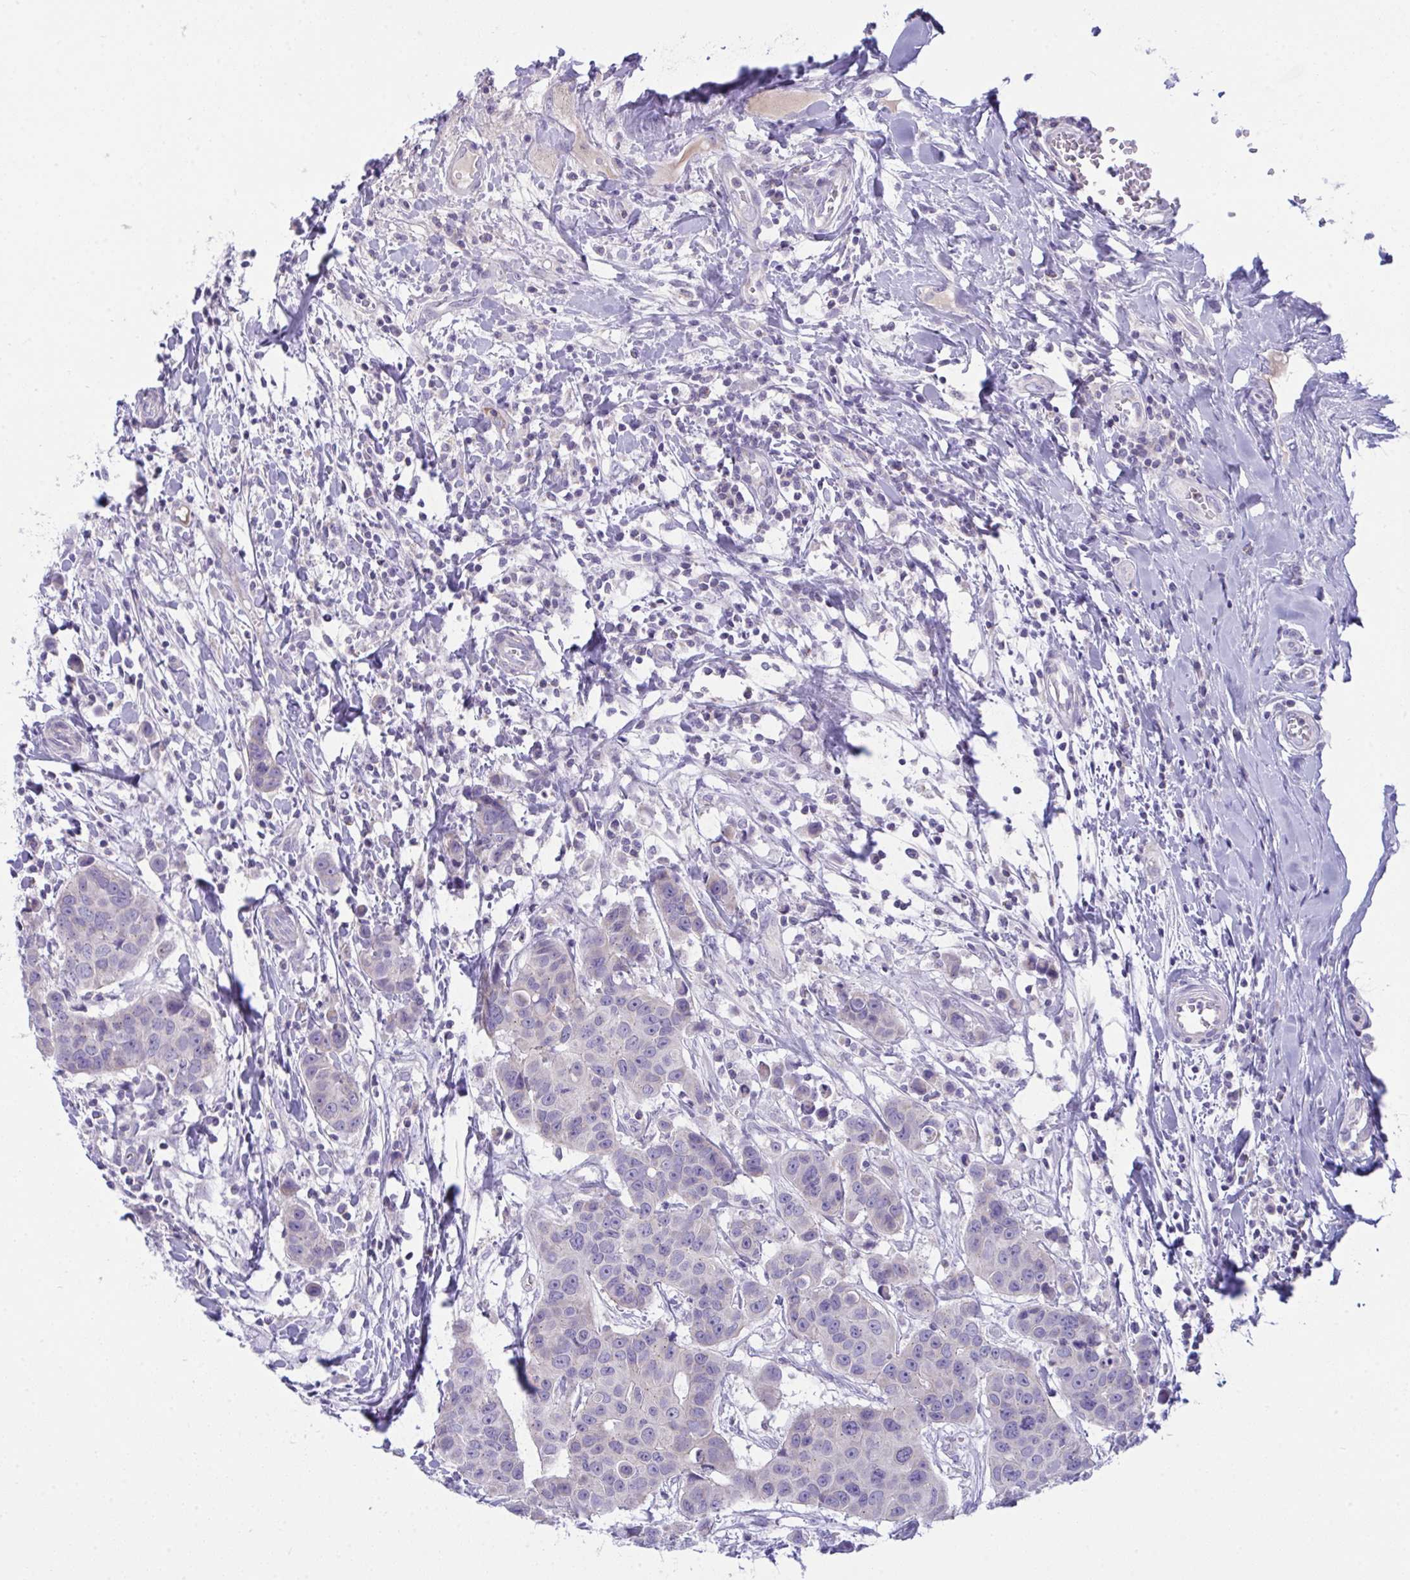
{"staining": {"intensity": "negative", "quantity": "none", "location": "none"}, "tissue": "breast cancer", "cell_type": "Tumor cells", "image_type": "cancer", "snomed": [{"axis": "morphology", "description": "Duct carcinoma"}, {"axis": "topography", "description": "Breast"}], "caption": "Immunohistochemistry image of breast cancer (intraductal carcinoma) stained for a protein (brown), which displays no positivity in tumor cells.", "gene": "PLA2G12B", "patient": {"sex": "female", "age": 24}}